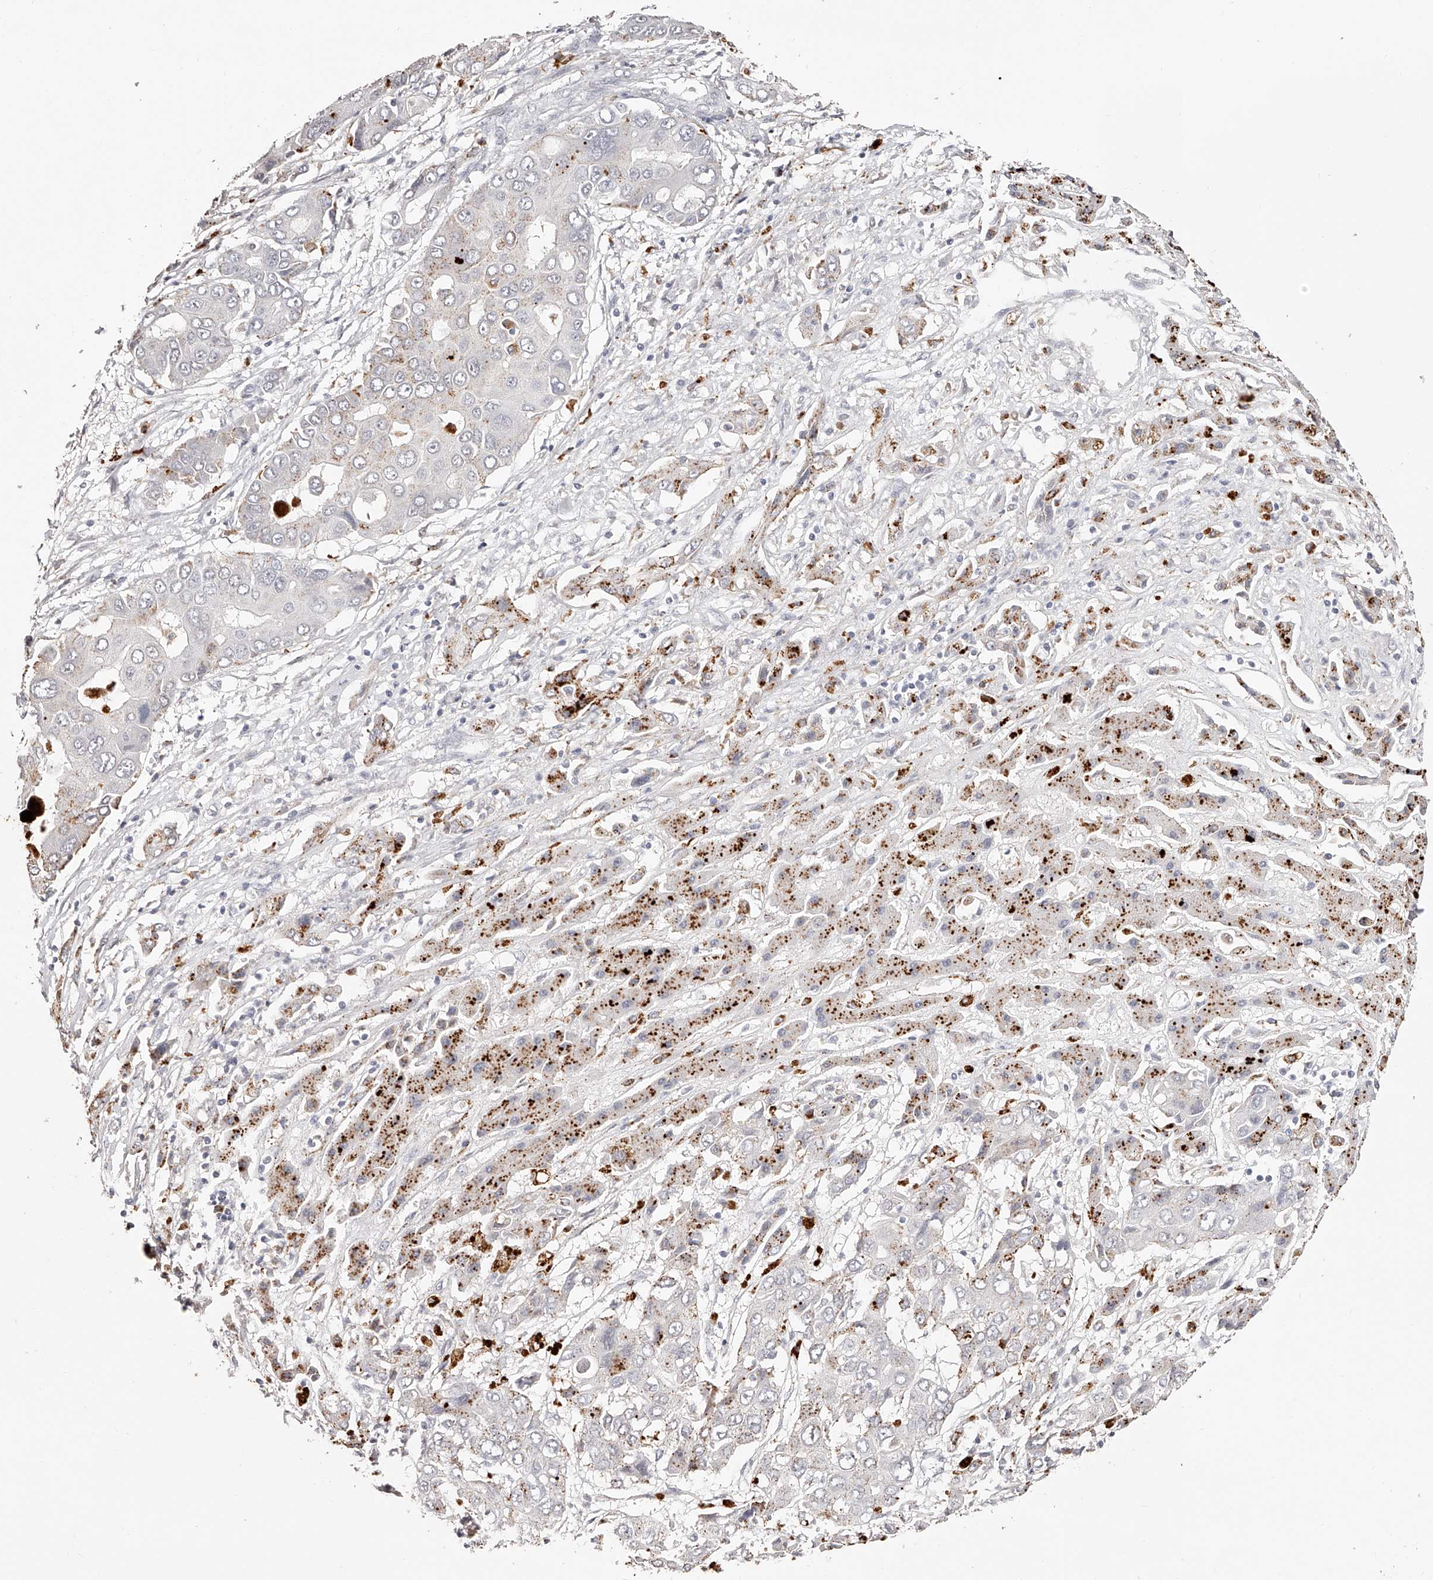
{"staining": {"intensity": "moderate", "quantity": "<25%", "location": "cytoplasmic/membranous"}, "tissue": "liver cancer", "cell_type": "Tumor cells", "image_type": "cancer", "snomed": [{"axis": "morphology", "description": "Cholangiocarcinoma"}, {"axis": "topography", "description": "Liver"}], "caption": "Immunohistochemical staining of human liver cancer (cholangiocarcinoma) exhibits low levels of moderate cytoplasmic/membranous staining in approximately <25% of tumor cells.", "gene": "SLC35D3", "patient": {"sex": "male", "age": 67}}